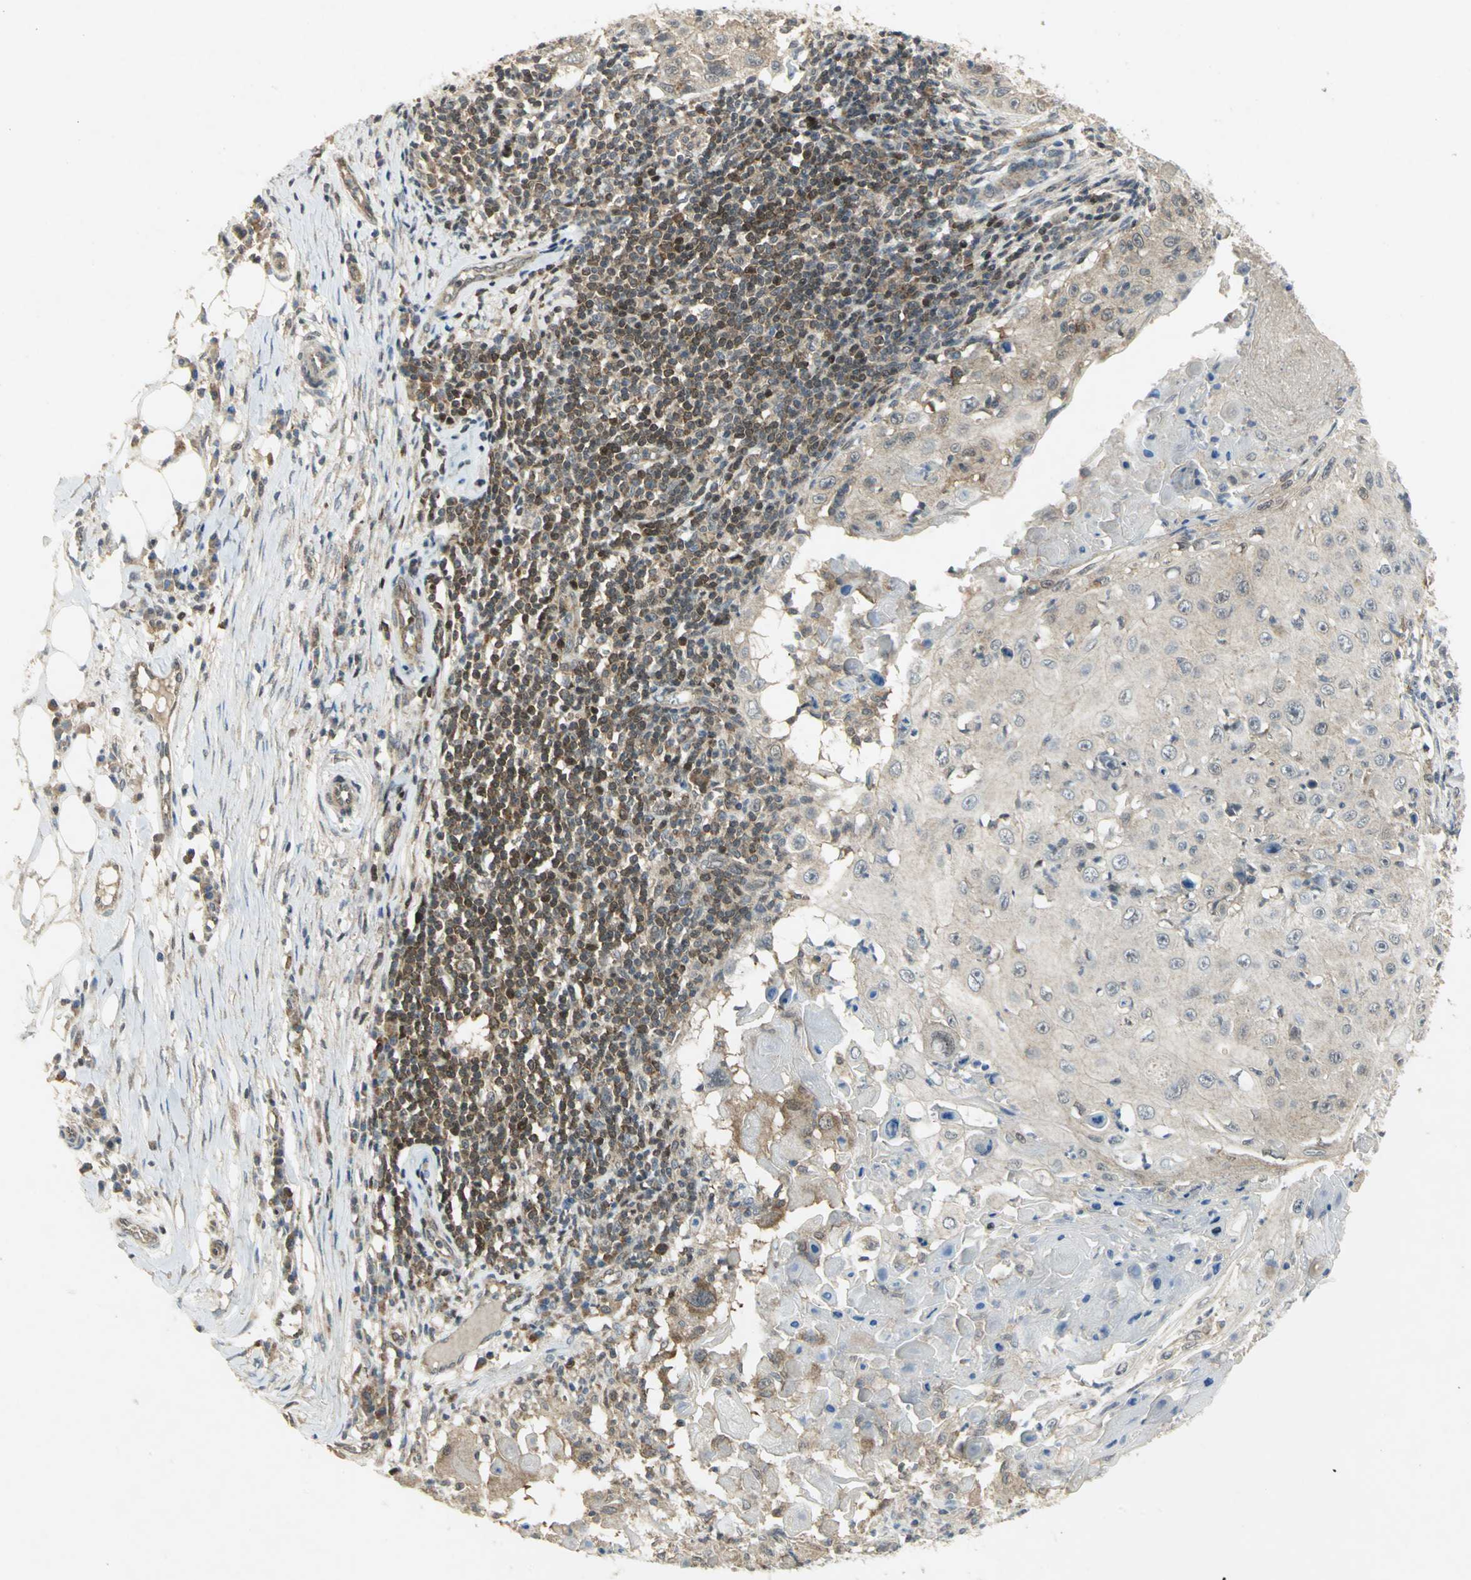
{"staining": {"intensity": "weak", "quantity": "25%-75%", "location": "cytoplasmic/membranous"}, "tissue": "skin cancer", "cell_type": "Tumor cells", "image_type": "cancer", "snomed": [{"axis": "morphology", "description": "Squamous cell carcinoma, NOS"}, {"axis": "topography", "description": "Skin"}], "caption": "Skin cancer (squamous cell carcinoma) was stained to show a protein in brown. There is low levels of weak cytoplasmic/membranous staining in about 25%-75% of tumor cells.", "gene": "PPIA", "patient": {"sex": "male", "age": 86}}